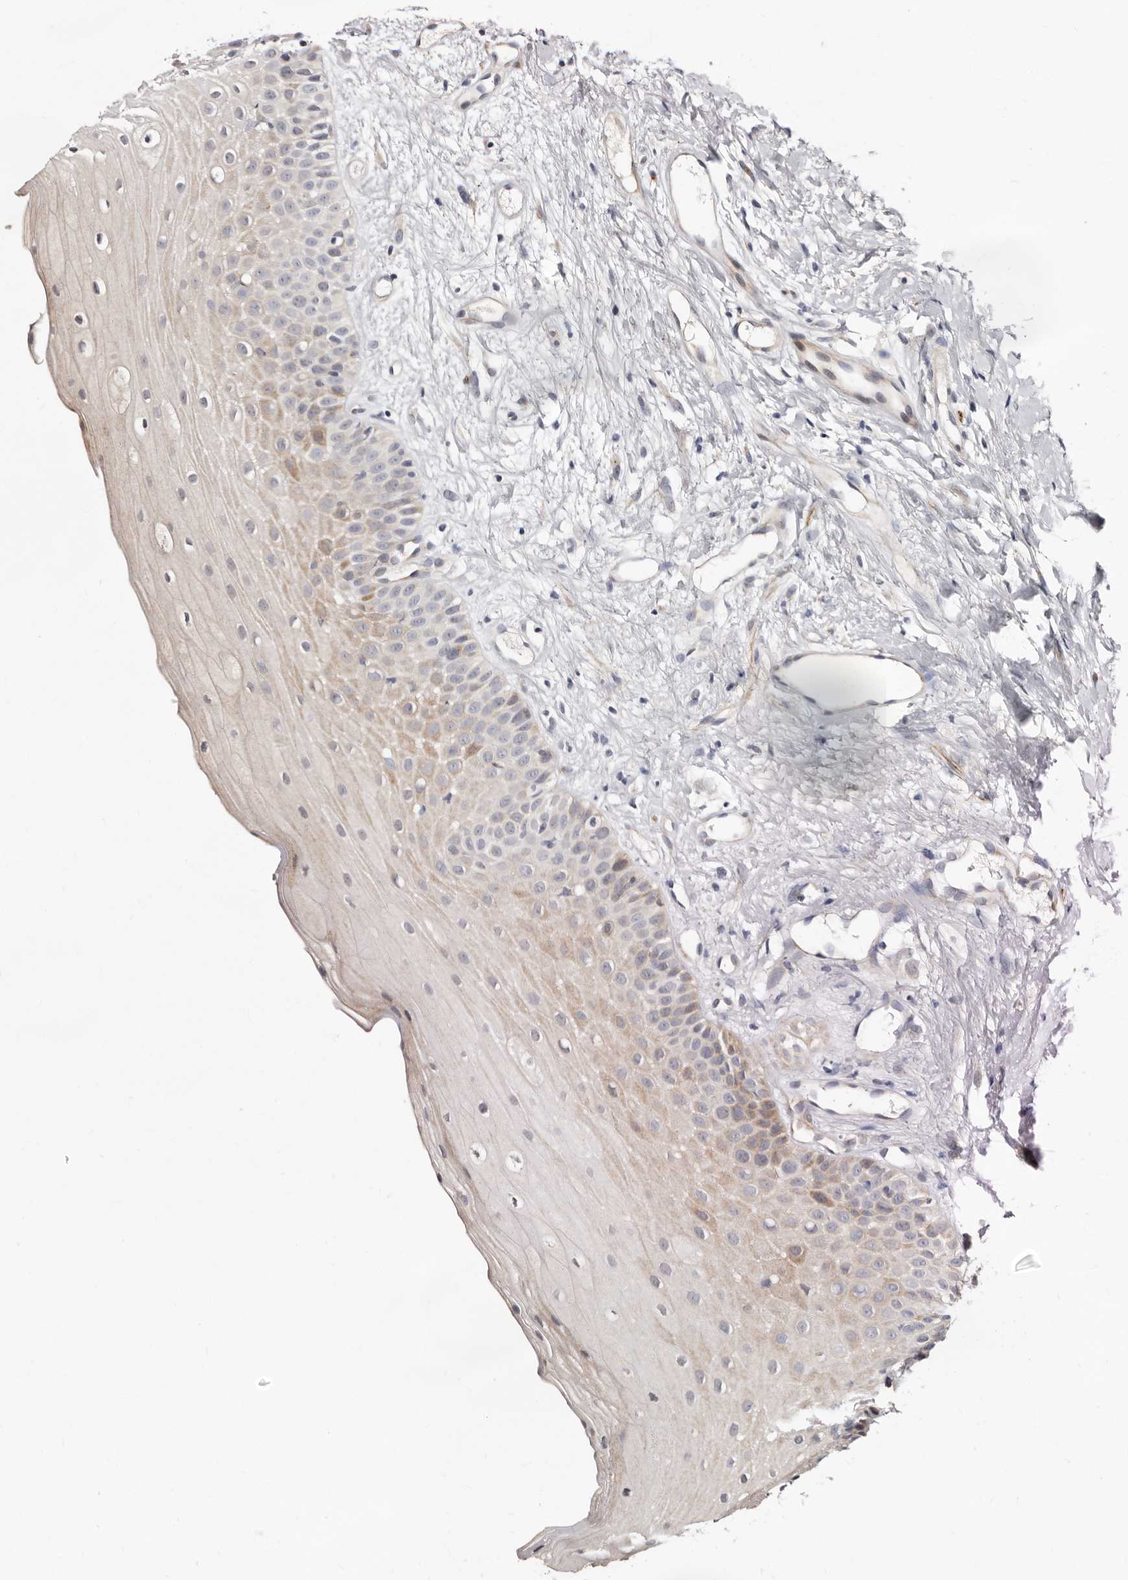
{"staining": {"intensity": "moderate", "quantity": "25%-75%", "location": "cytoplasmic/membranous"}, "tissue": "oral mucosa", "cell_type": "Squamous epithelial cells", "image_type": "normal", "snomed": [{"axis": "morphology", "description": "Normal tissue, NOS"}, {"axis": "topography", "description": "Oral tissue"}], "caption": "Human oral mucosa stained for a protein (brown) shows moderate cytoplasmic/membranous positive staining in about 25%-75% of squamous epithelial cells.", "gene": "KLHL4", "patient": {"sex": "female", "age": 63}}